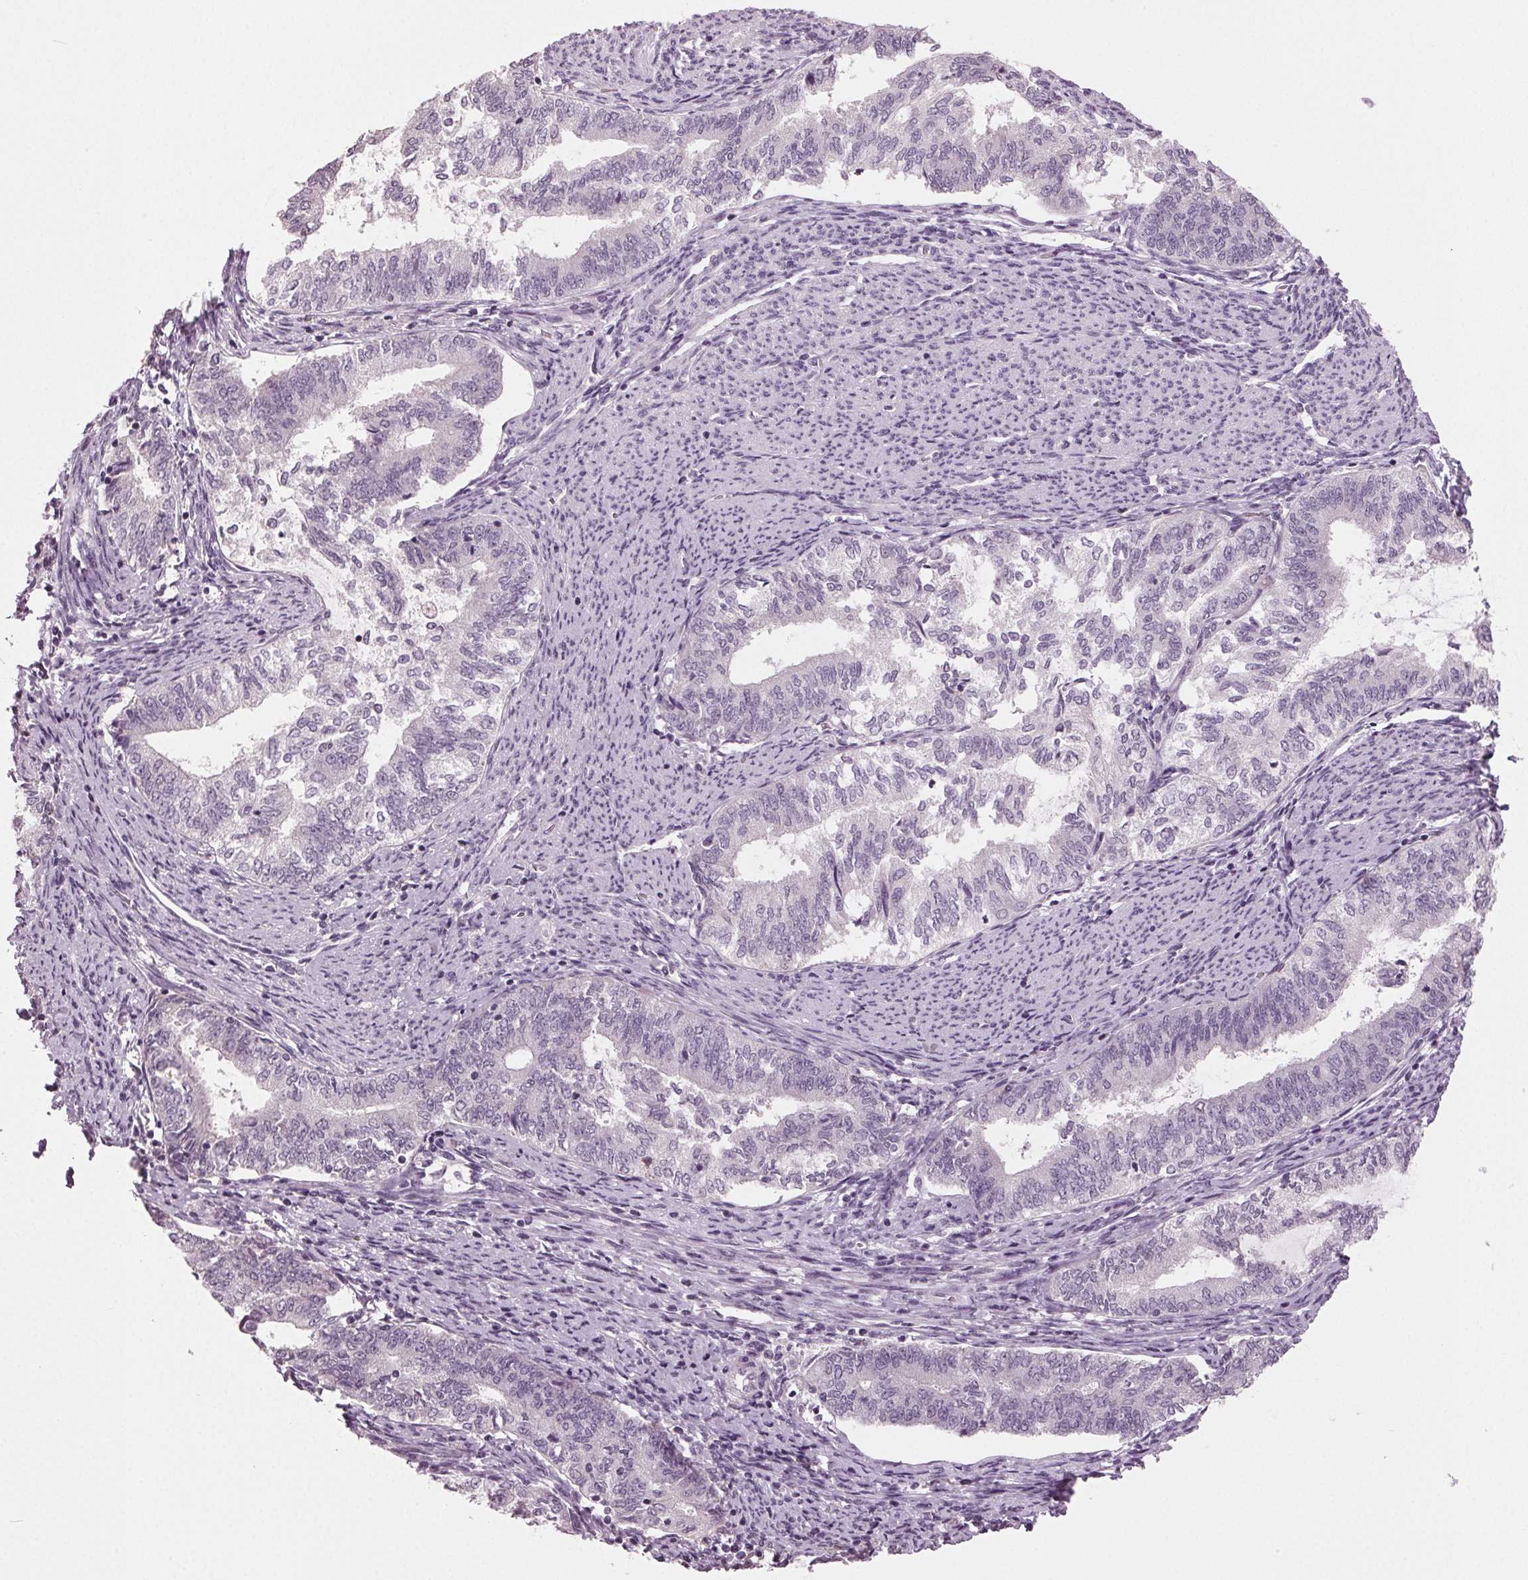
{"staining": {"intensity": "negative", "quantity": "none", "location": "none"}, "tissue": "endometrial cancer", "cell_type": "Tumor cells", "image_type": "cancer", "snomed": [{"axis": "morphology", "description": "Adenocarcinoma, NOS"}, {"axis": "topography", "description": "Endometrium"}], "caption": "This histopathology image is of endometrial cancer (adenocarcinoma) stained with IHC to label a protein in brown with the nuclei are counter-stained blue. There is no staining in tumor cells.", "gene": "DNAH12", "patient": {"sex": "female", "age": 65}}